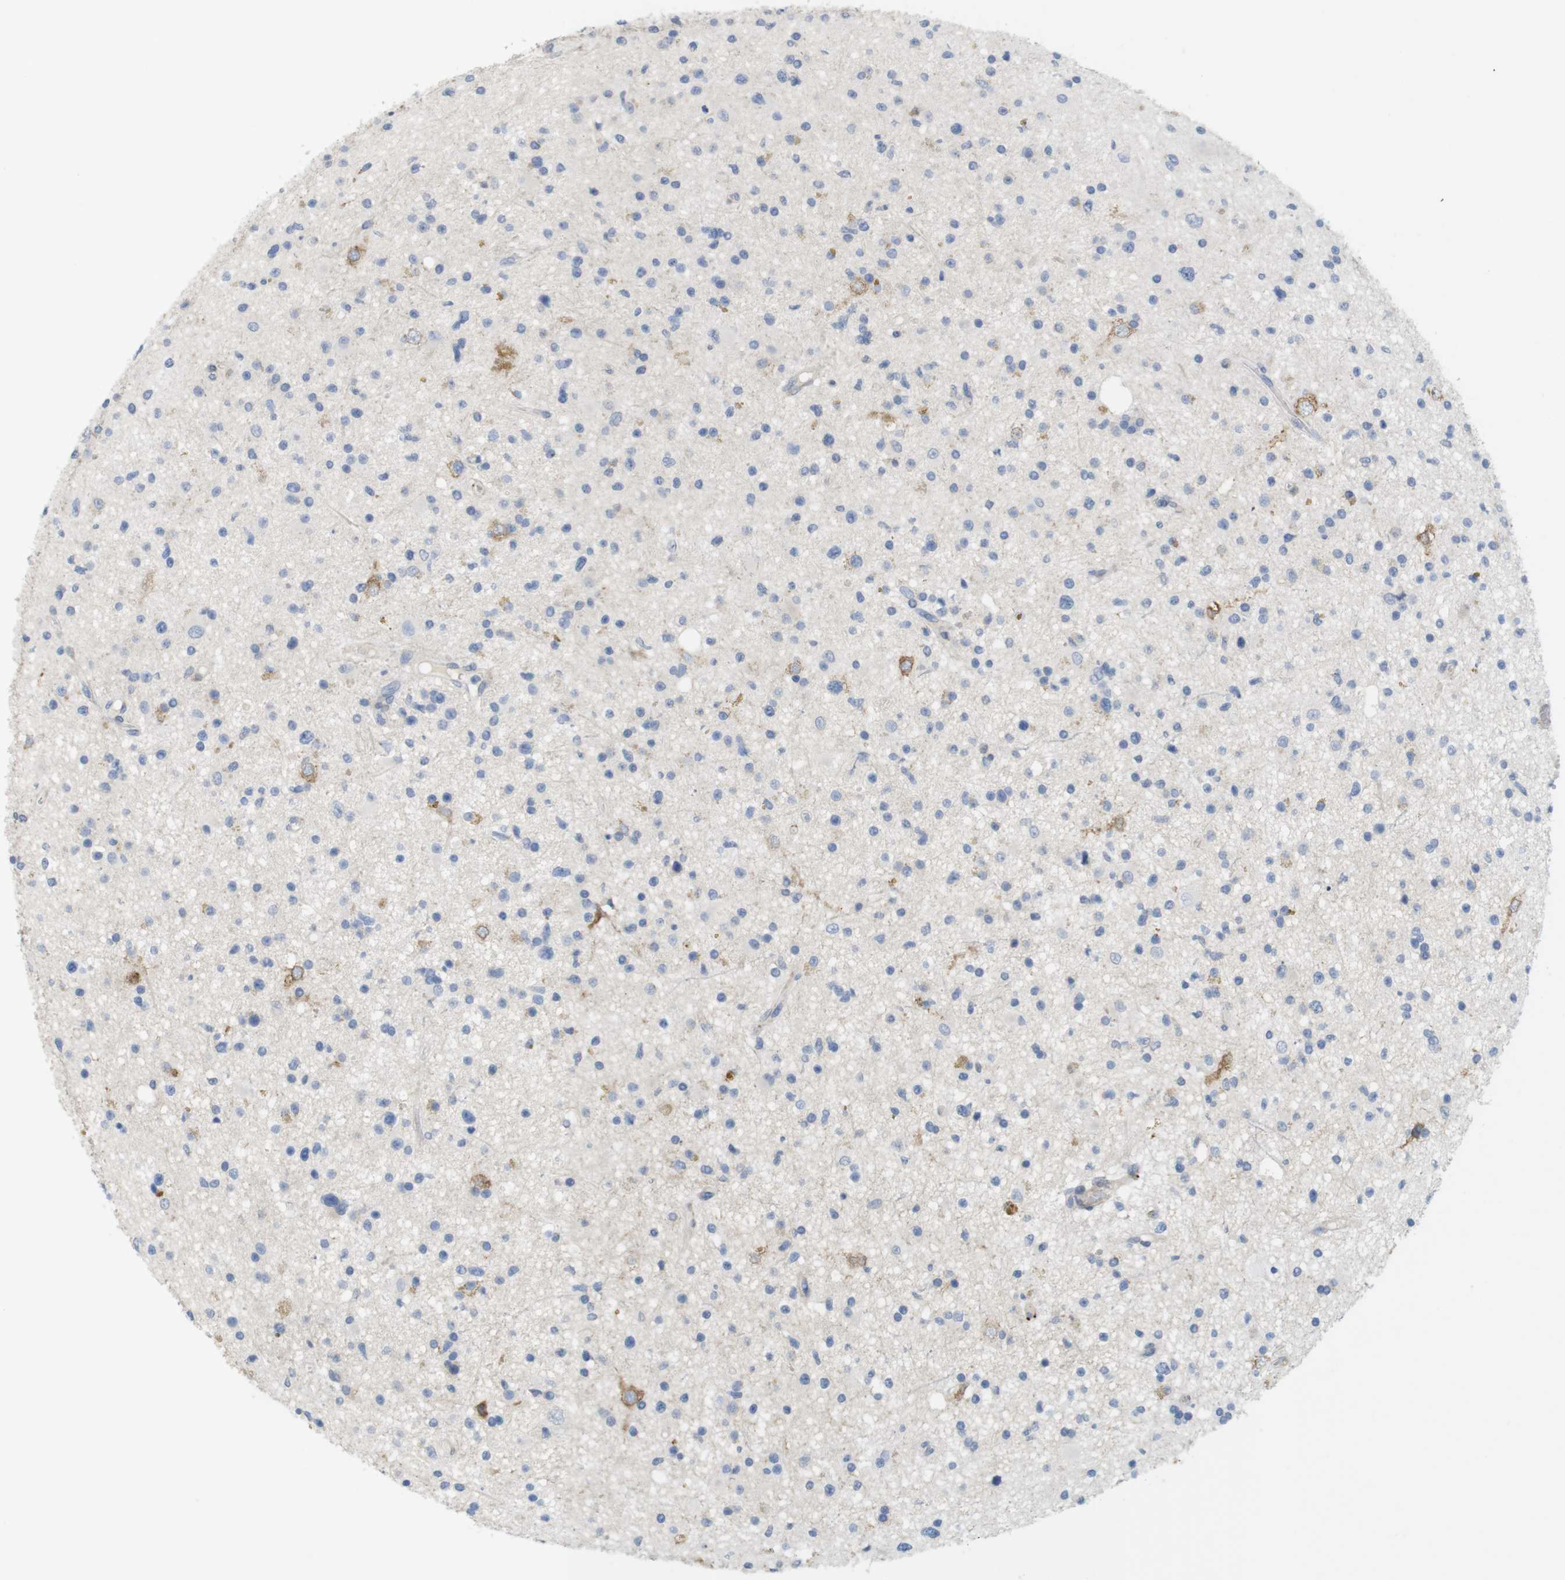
{"staining": {"intensity": "negative", "quantity": "none", "location": "none"}, "tissue": "glioma", "cell_type": "Tumor cells", "image_type": "cancer", "snomed": [{"axis": "morphology", "description": "Glioma, malignant, High grade"}, {"axis": "topography", "description": "Brain"}], "caption": "DAB immunohistochemical staining of glioma exhibits no significant expression in tumor cells.", "gene": "ITPR1", "patient": {"sex": "male", "age": 33}}